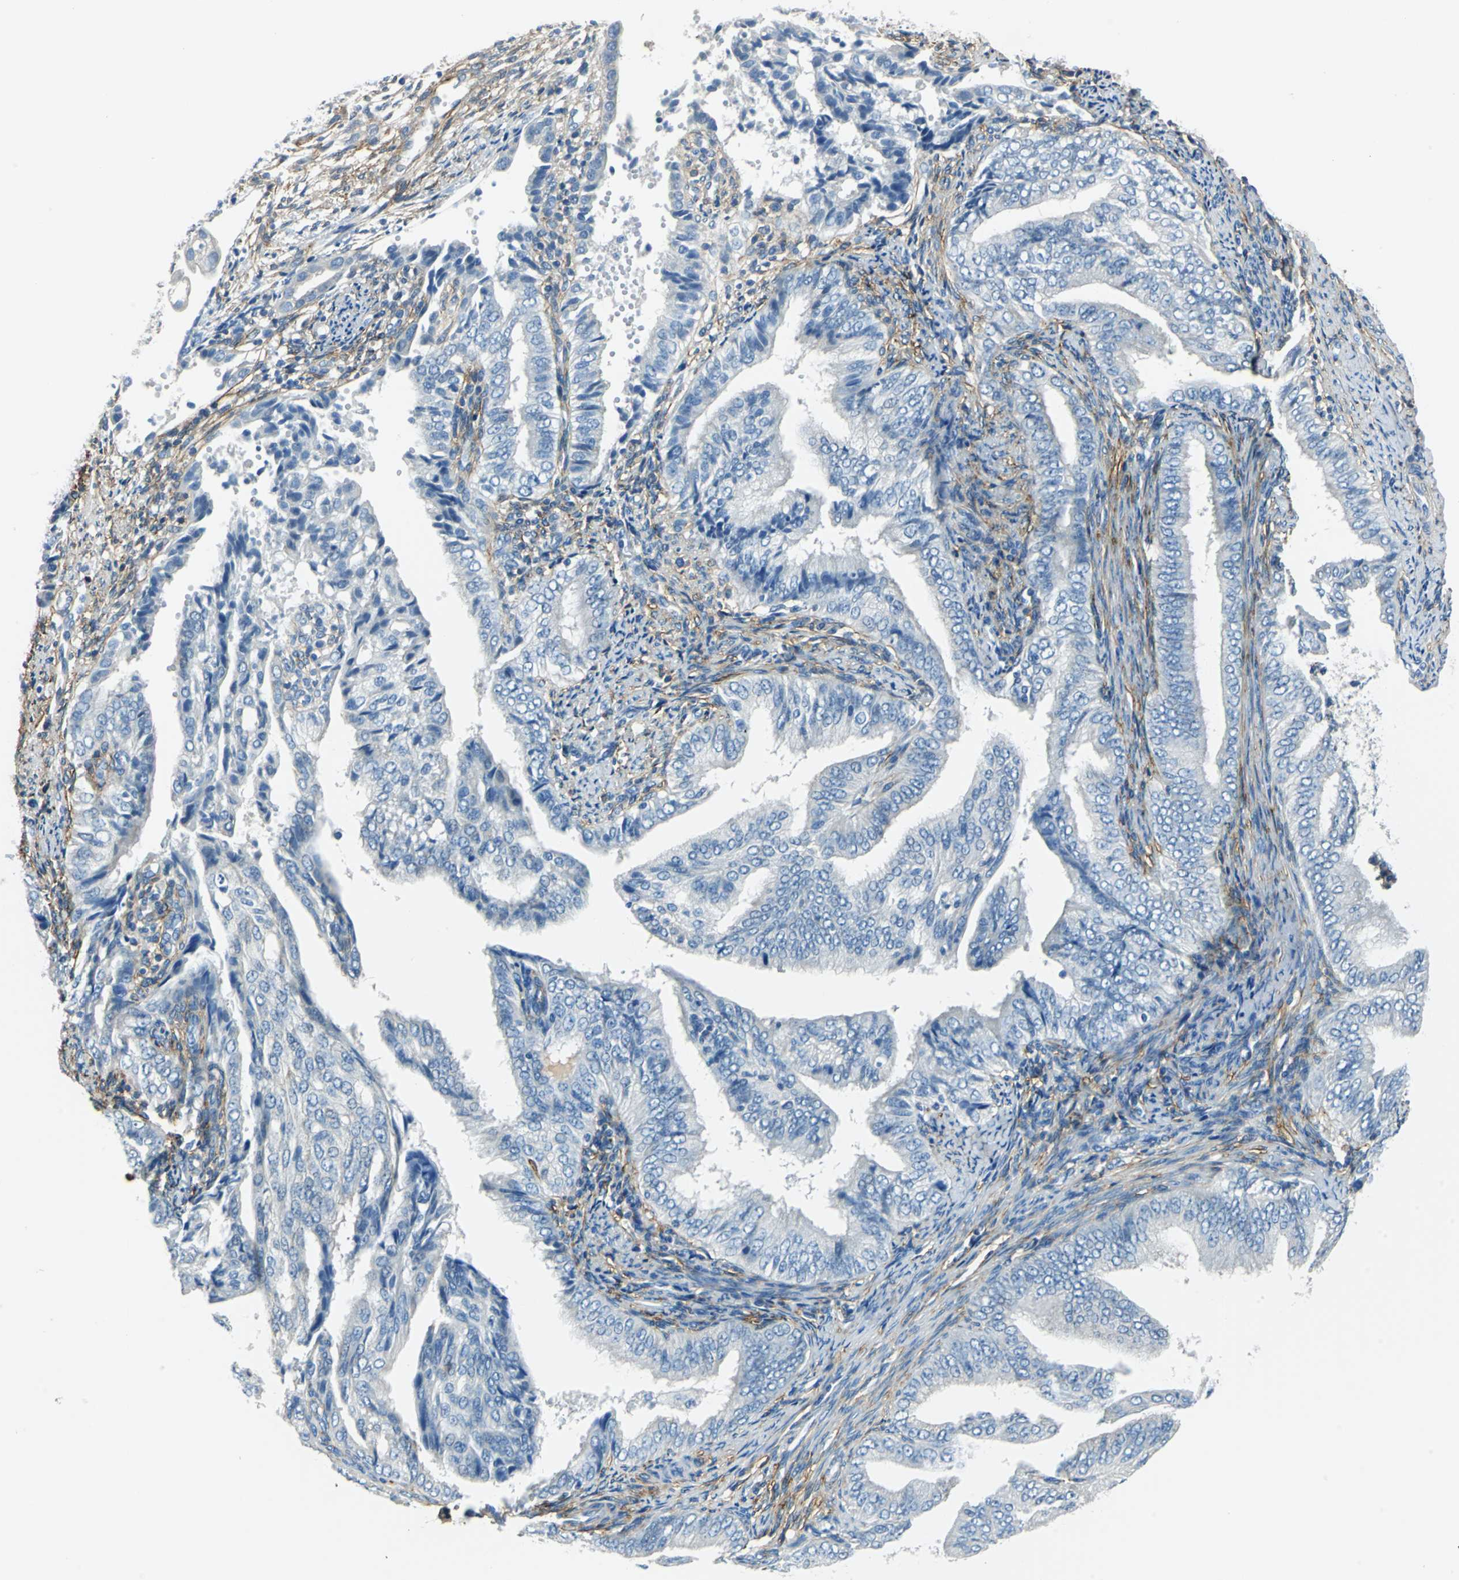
{"staining": {"intensity": "negative", "quantity": "none", "location": "none"}, "tissue": "endometrial cancer", "cell_type": "Tumor cells", "image_type": "cancer", "snomed": [{"axis": "morphology", "description": "Adenocarcinoma, NOS"}, {"axis": "topography", "description": "Endometrium"}], "caption": "The histopathology image reveals no staining of tumor cells in adenocarcinoma (endometrial).", "gene": "AKAP12", "patient": {"sex": "female", "age": 58}}